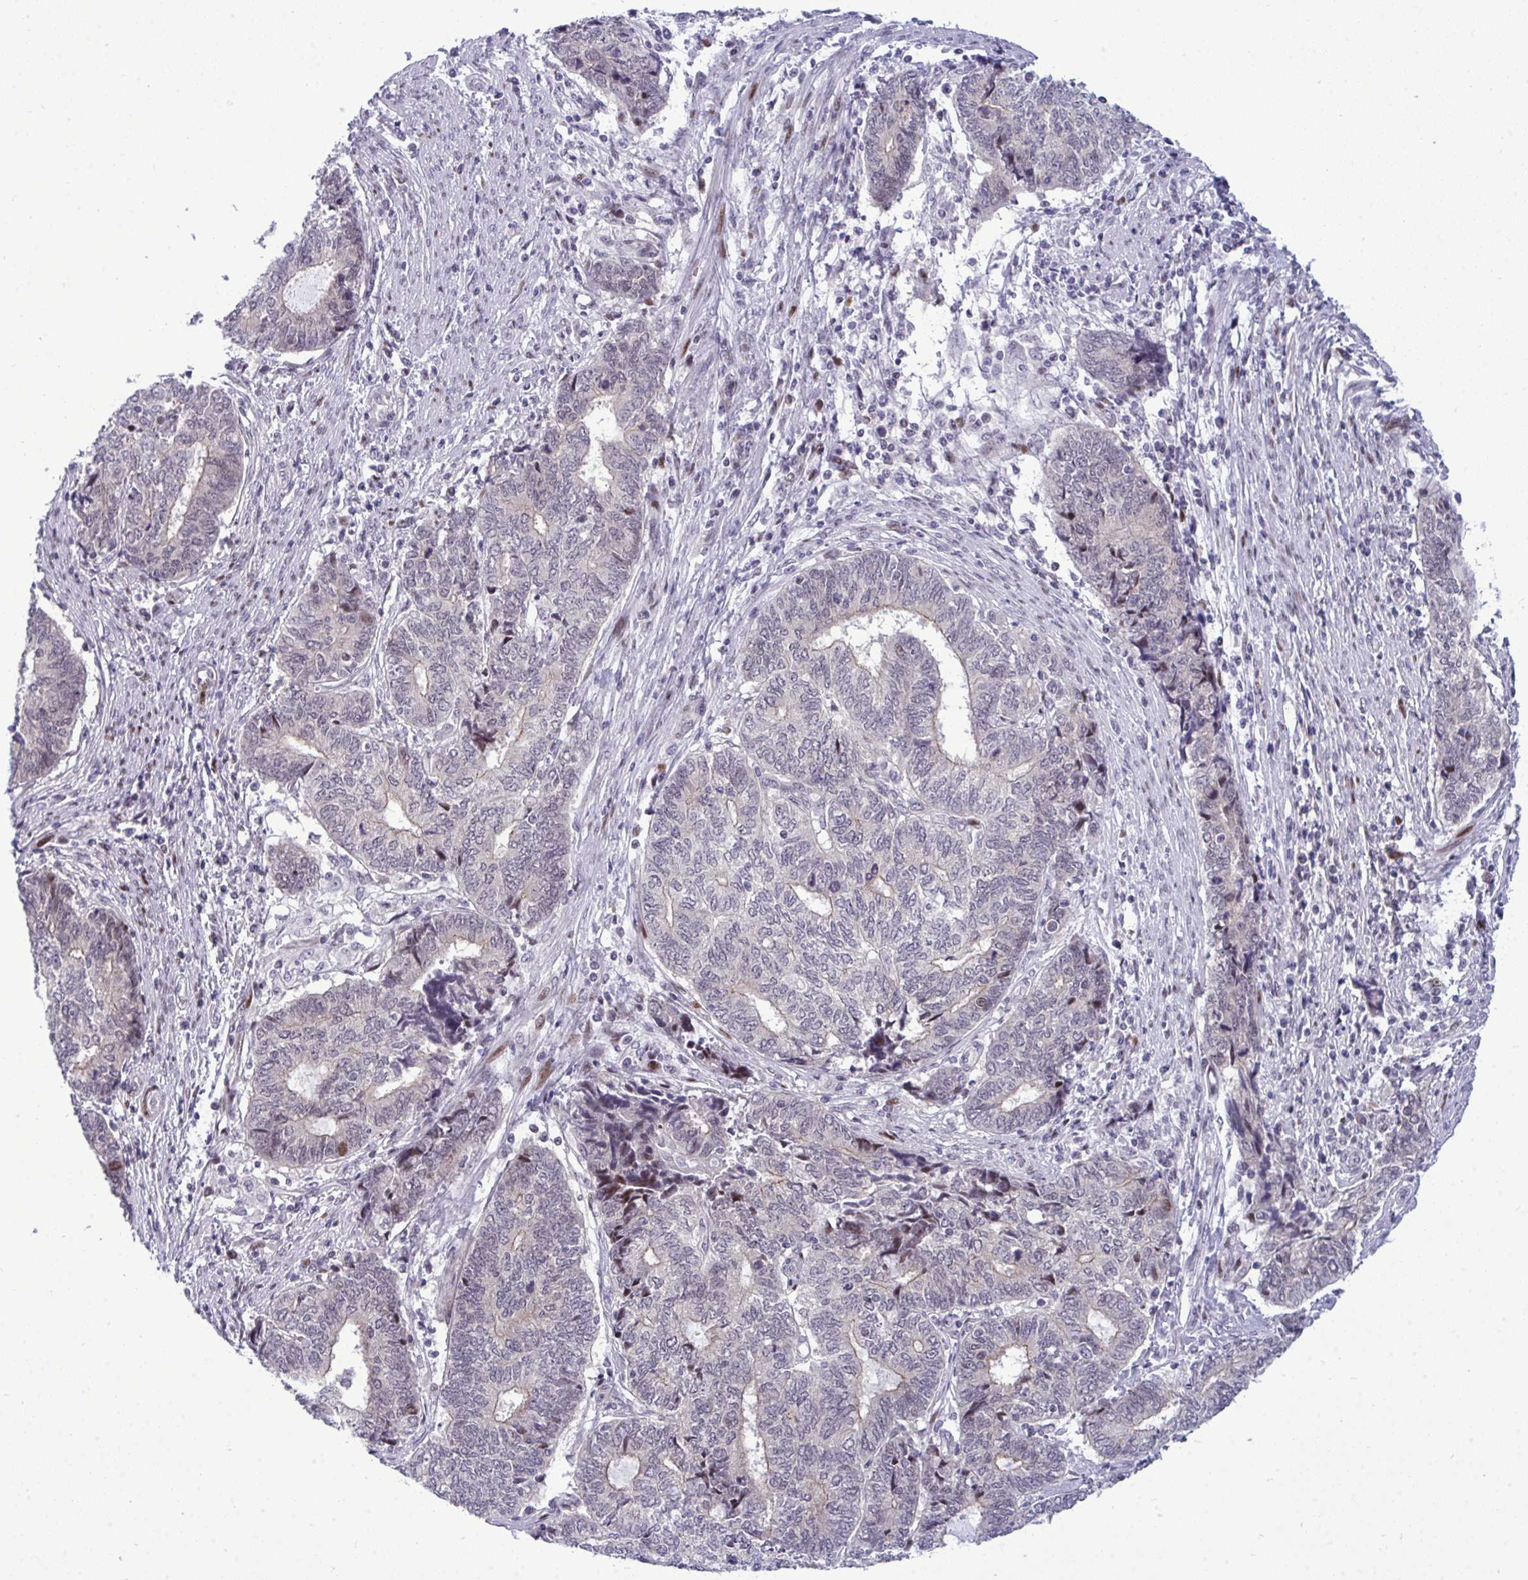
{"staining": {"intensity": "negative", "quantity": "none", "location": "none"}, "tissue": "endometrial cancer", "cell_type": "Tumor cells", "image_type": "cancer", "snomed": [{"axis": "morphology", "description": "Adenocarcinoma, NOS"}, {"axis": "topography", "description": "Uterus"}, {"axis": "topography", "description": "Endometrium"}], "caption": "This is a micrograph of IHC staining of adenocarcinoma (endometrial), which shows no positivity in tumor cells. The staining was performed using DAB to visualize the protein expression in brown, while the nuclei were stained in blue with hematoxylin (Magnification: 20x).", "gene": "TAB1", "patient": {"sex": "female", "age": 70}}